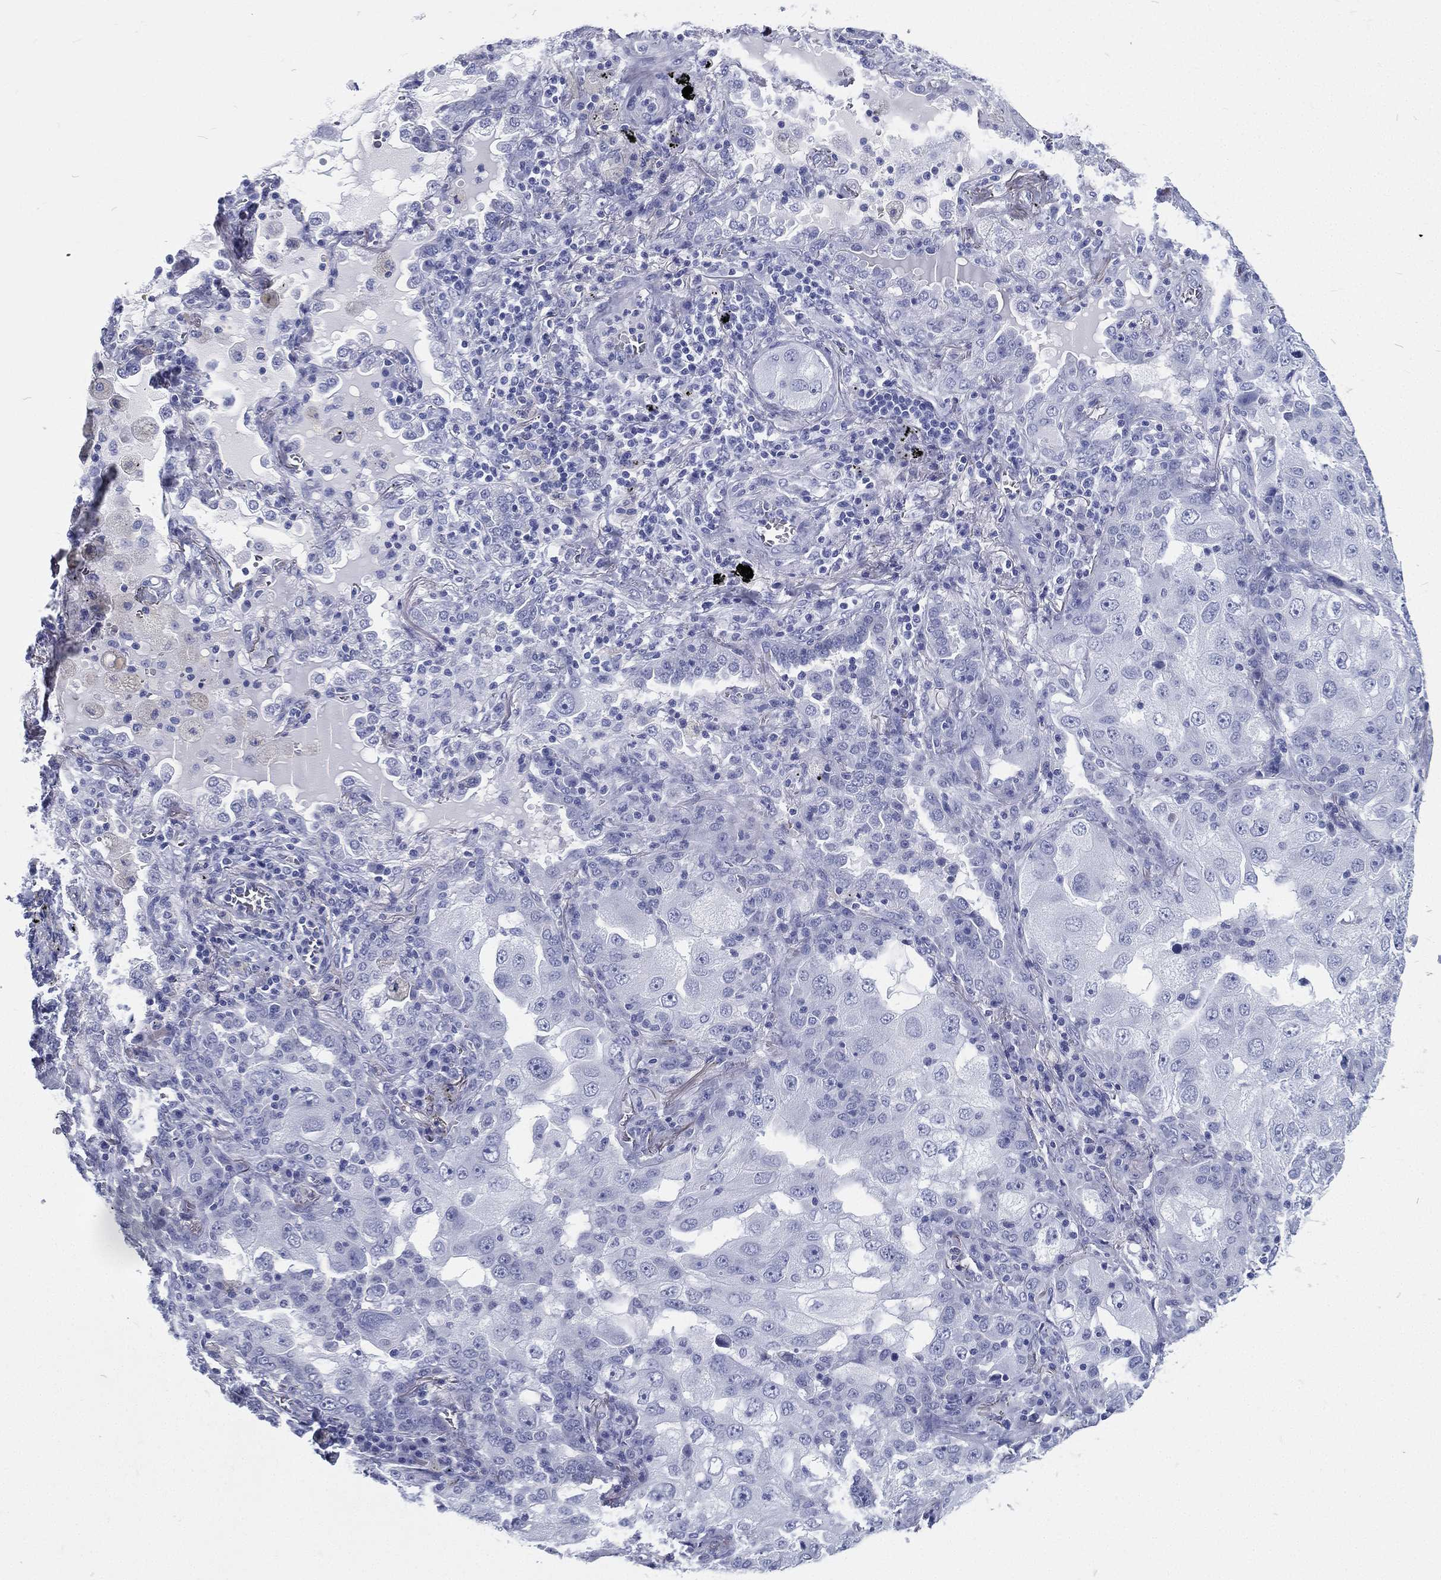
{"staining": {"intensity": "negative", "quantity": "none", "location": "none"}, "tissue": "lung cancer", "cell_type": "Tumor cells", "image_type": "cancer", "snomed": [{"axis": "morphology", "description": "Adenocarcinoma, NOS"}, {"axis": "topography", "description": "Lung"}], "caption": "Human adenocarcinoma (lung) stained for a protein using IHC shows no staining in tumor cells.", "gene": "RSPH4A", "patient": {"sex": "female", "age": 61}}